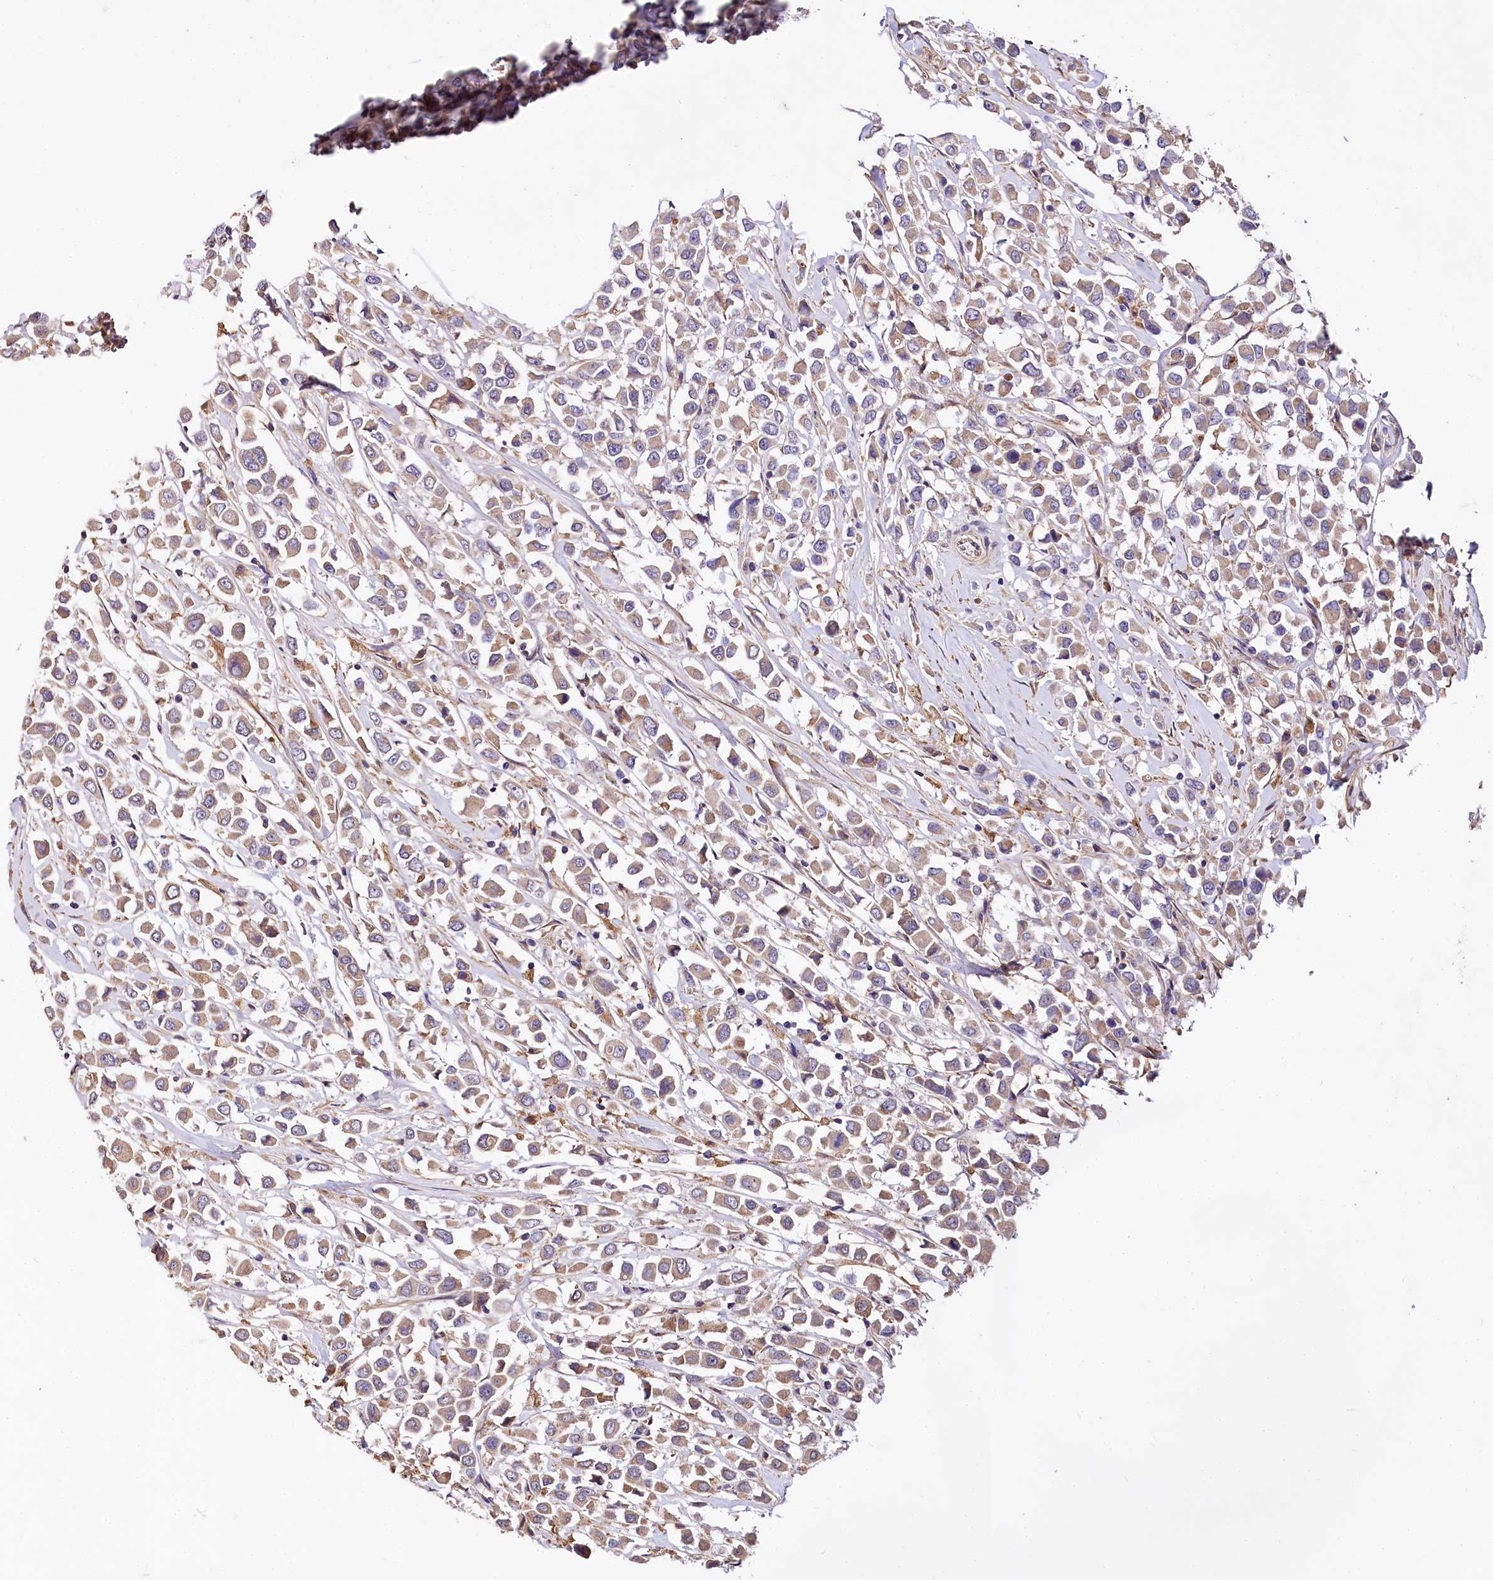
{"staining": {"intensity": "moderate", "quantity": ">75%", "location": "cytoplasmic/membranous"}, "tissue": "breast cancer", "cell_type": "Tumor cells", "image_type": "cancer", "snomed": [{"axis": "morphology", "description": "Duct carcinoma"}, {"axis": "topography", "description": "Breast"}], "caption": "A histopathology image showing moderate cytoplasmic/membranous positivity in about >75% of tumor cells in infiltrating ductal carcinoma (breast), as visualized by brown immunohistochemical staining.", "gene": "SPRYD3", "patient": {"sex": "female", "age": 61}}